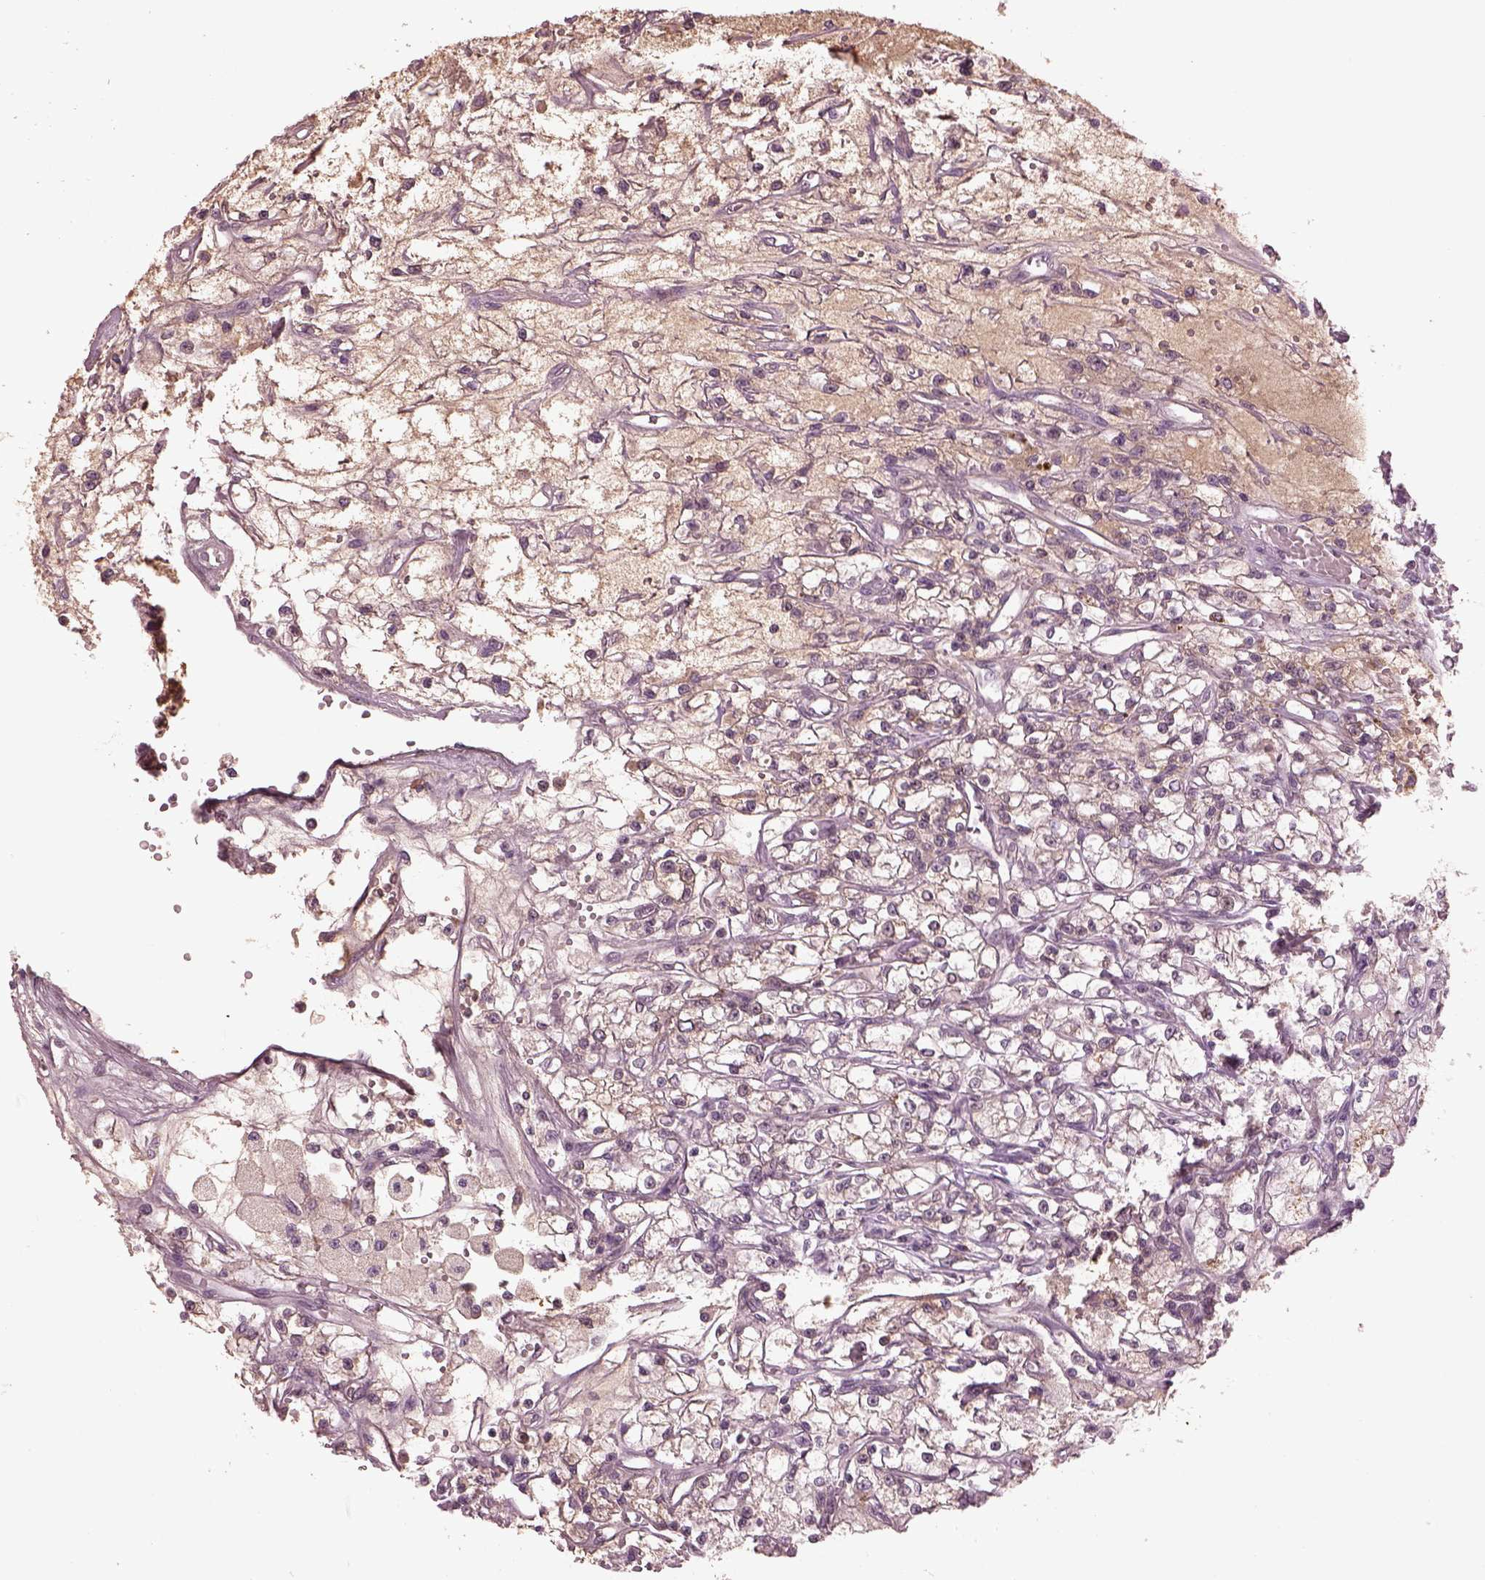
{"staining": {"intensity": "negative", "quantity": "none", "location": "none"}, "tissue": "renal cancer", "cell_type": "Tumor cells", "image_type": "cancer", "snomed": [{"axis": "morphology", "description": "Adenocarcinoma, NOS"}, {"axis": "topography", "description": "Kidney"}], "caption": "Tumor cells show no significant protein positivity in renal adenocarcinoma.", "gene": "PTX4", "patient": {"sex": "female", "age": 59}}